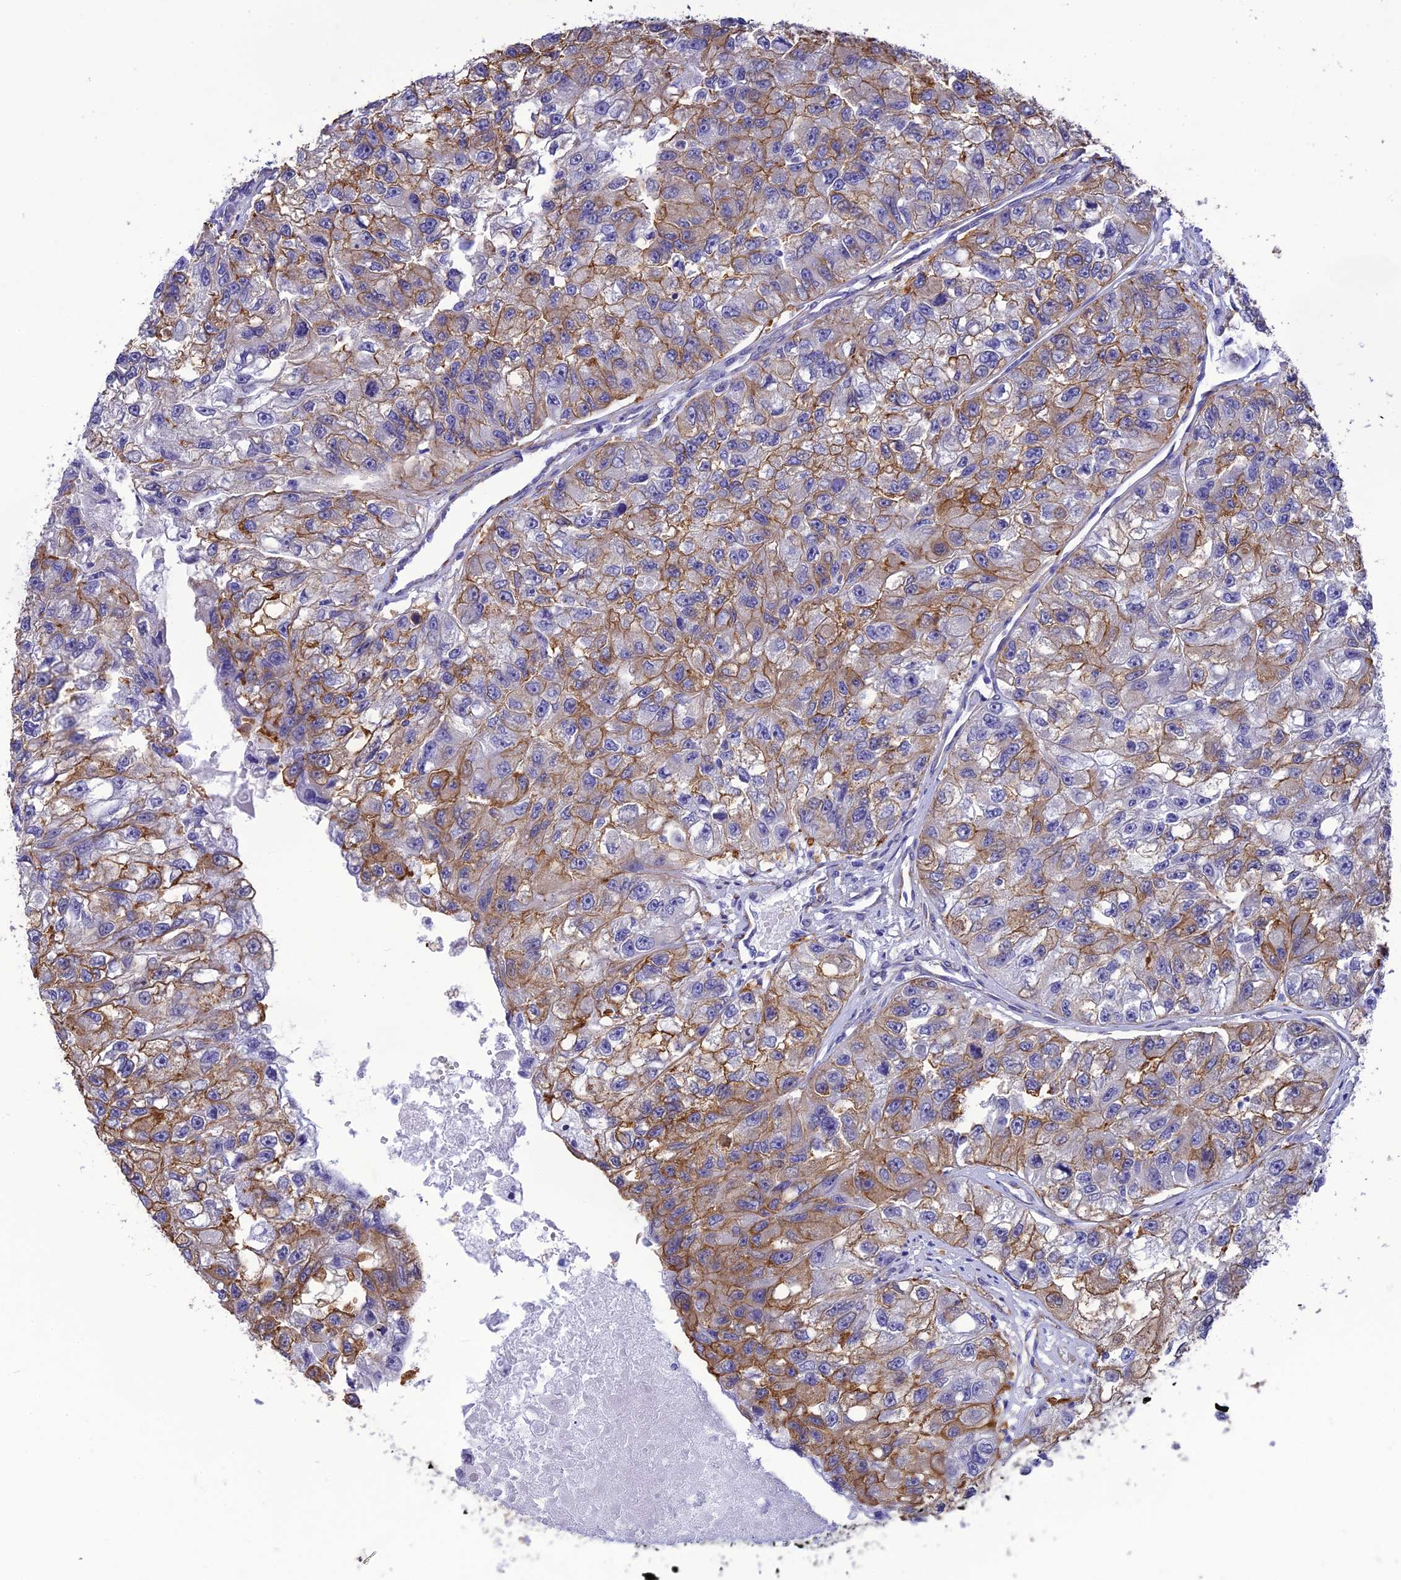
{"staining": {"intensity": "moderate", "quantity": "25%-75%", "location": "cytoplasmic/membranous"}, "tissue": "renal cancer", "cell_type": "Tumor cells", "image_type": "cancer", "snomed": [{"axis": "morphology", "description": "Adenocarcinoma, NOS"}, {"axis": "topography", "description": "Kidney"}], "caption": "Renal adenocarcinoma stained with DAB (3,3'-diaminobenzidine) immunohistochemistry (IHC) reveals medium levels of moderate cytoplasmic/membranous staining in about 25%-75% of tumor cells.", "gene": "NKD1", "patient": {"sex": "male", "age": 63}}